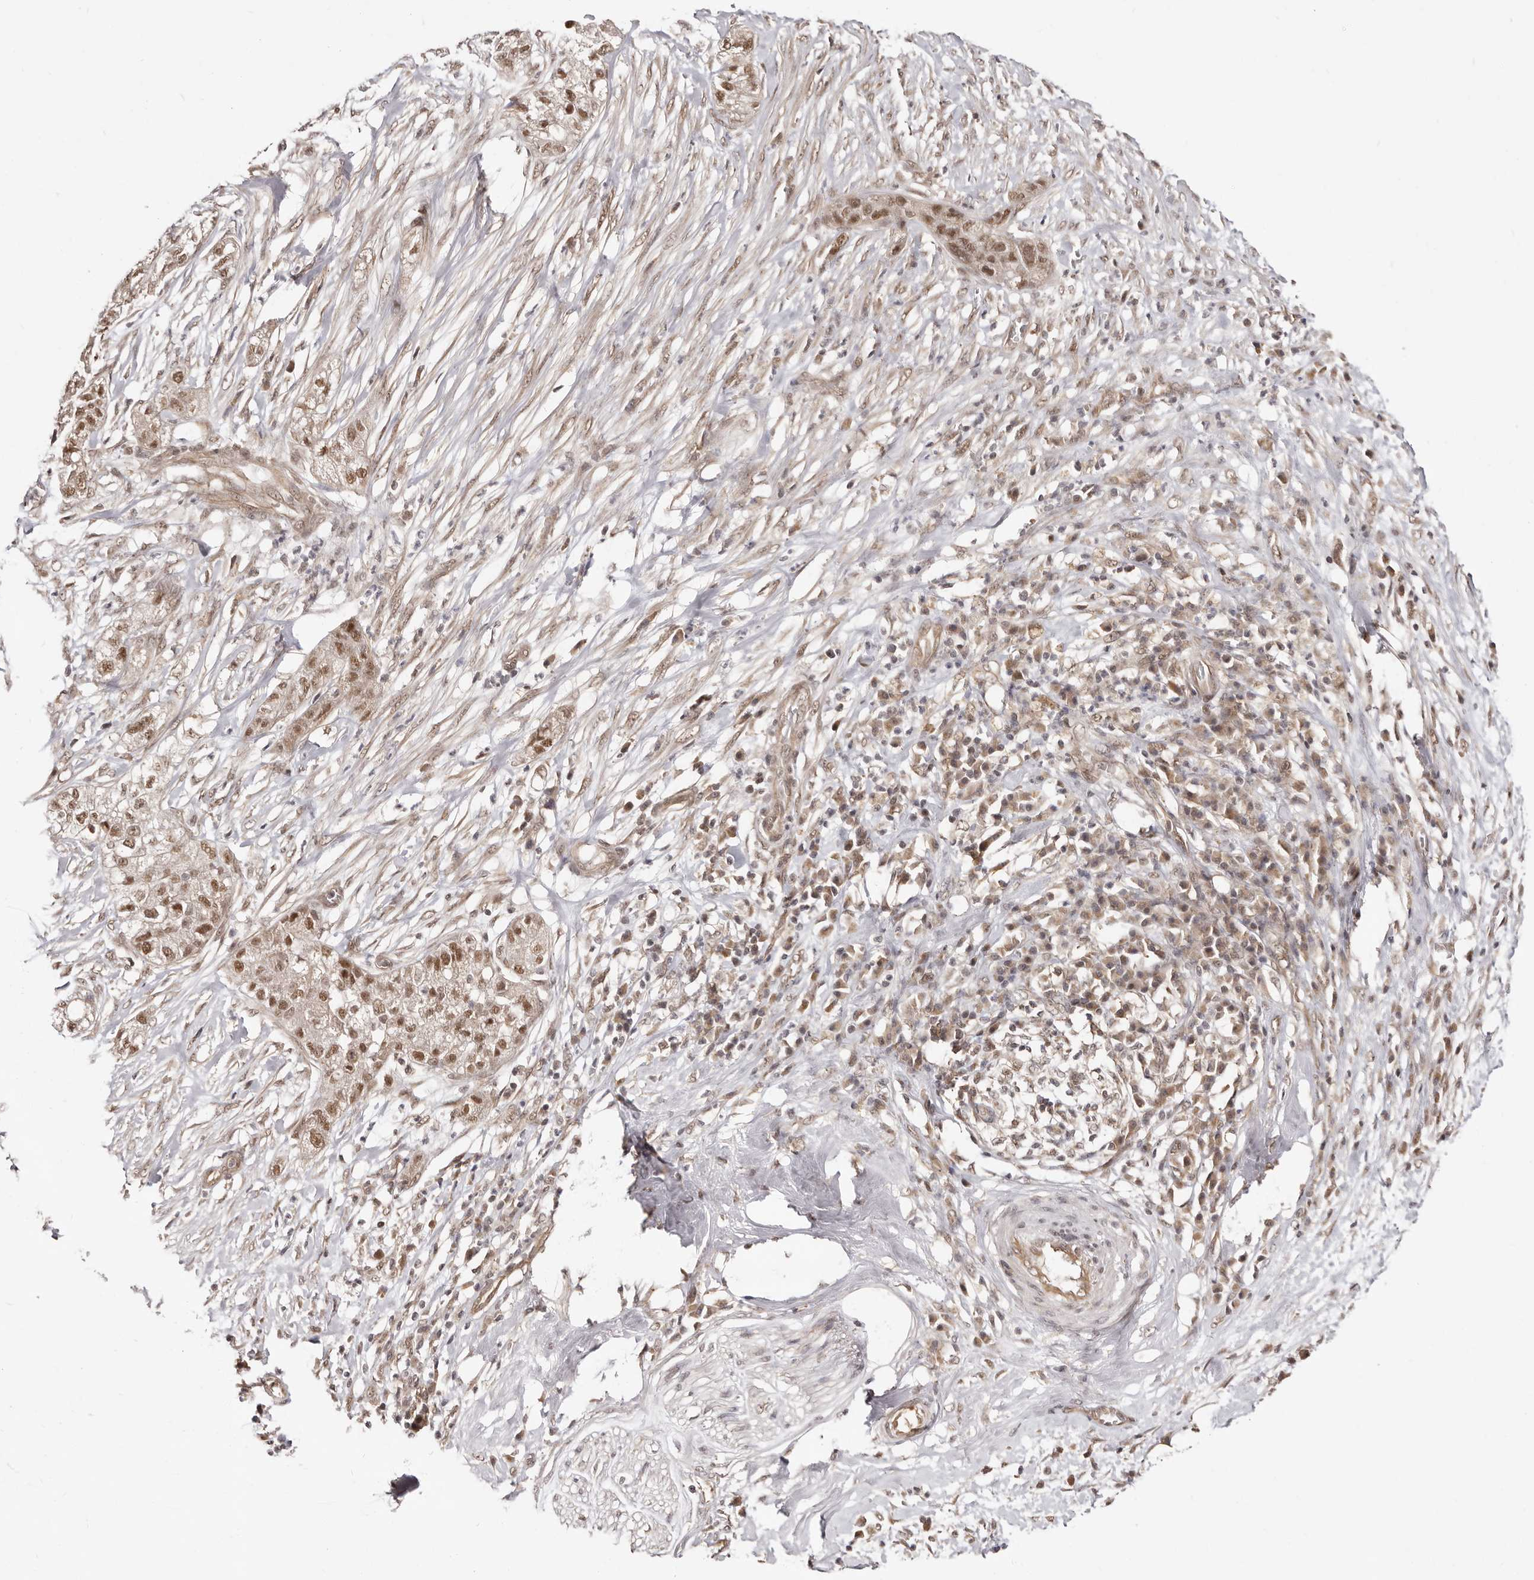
{"staining": {"intensity": "moderate", "quantity": ">75%", "location": "nuclear"}, "tissue": "pancreatic cancer", "cell_type": "Tumor cells", "image_type": "cancer", "snomed": [{"axis": "morphology", "description": "Adenocarcinoma, NOS"}, {"axis": "topography", "description": "Pancreas"}], "caption": "Approximately >75% of tumor cells in human pancreatic cancer (adenocarcinoma) reveal moderate nuclear protein staining as visualized by brown immunohistochemical staining.", "gene": "MED8", "patient": {"sex": "female", "age": 78}}